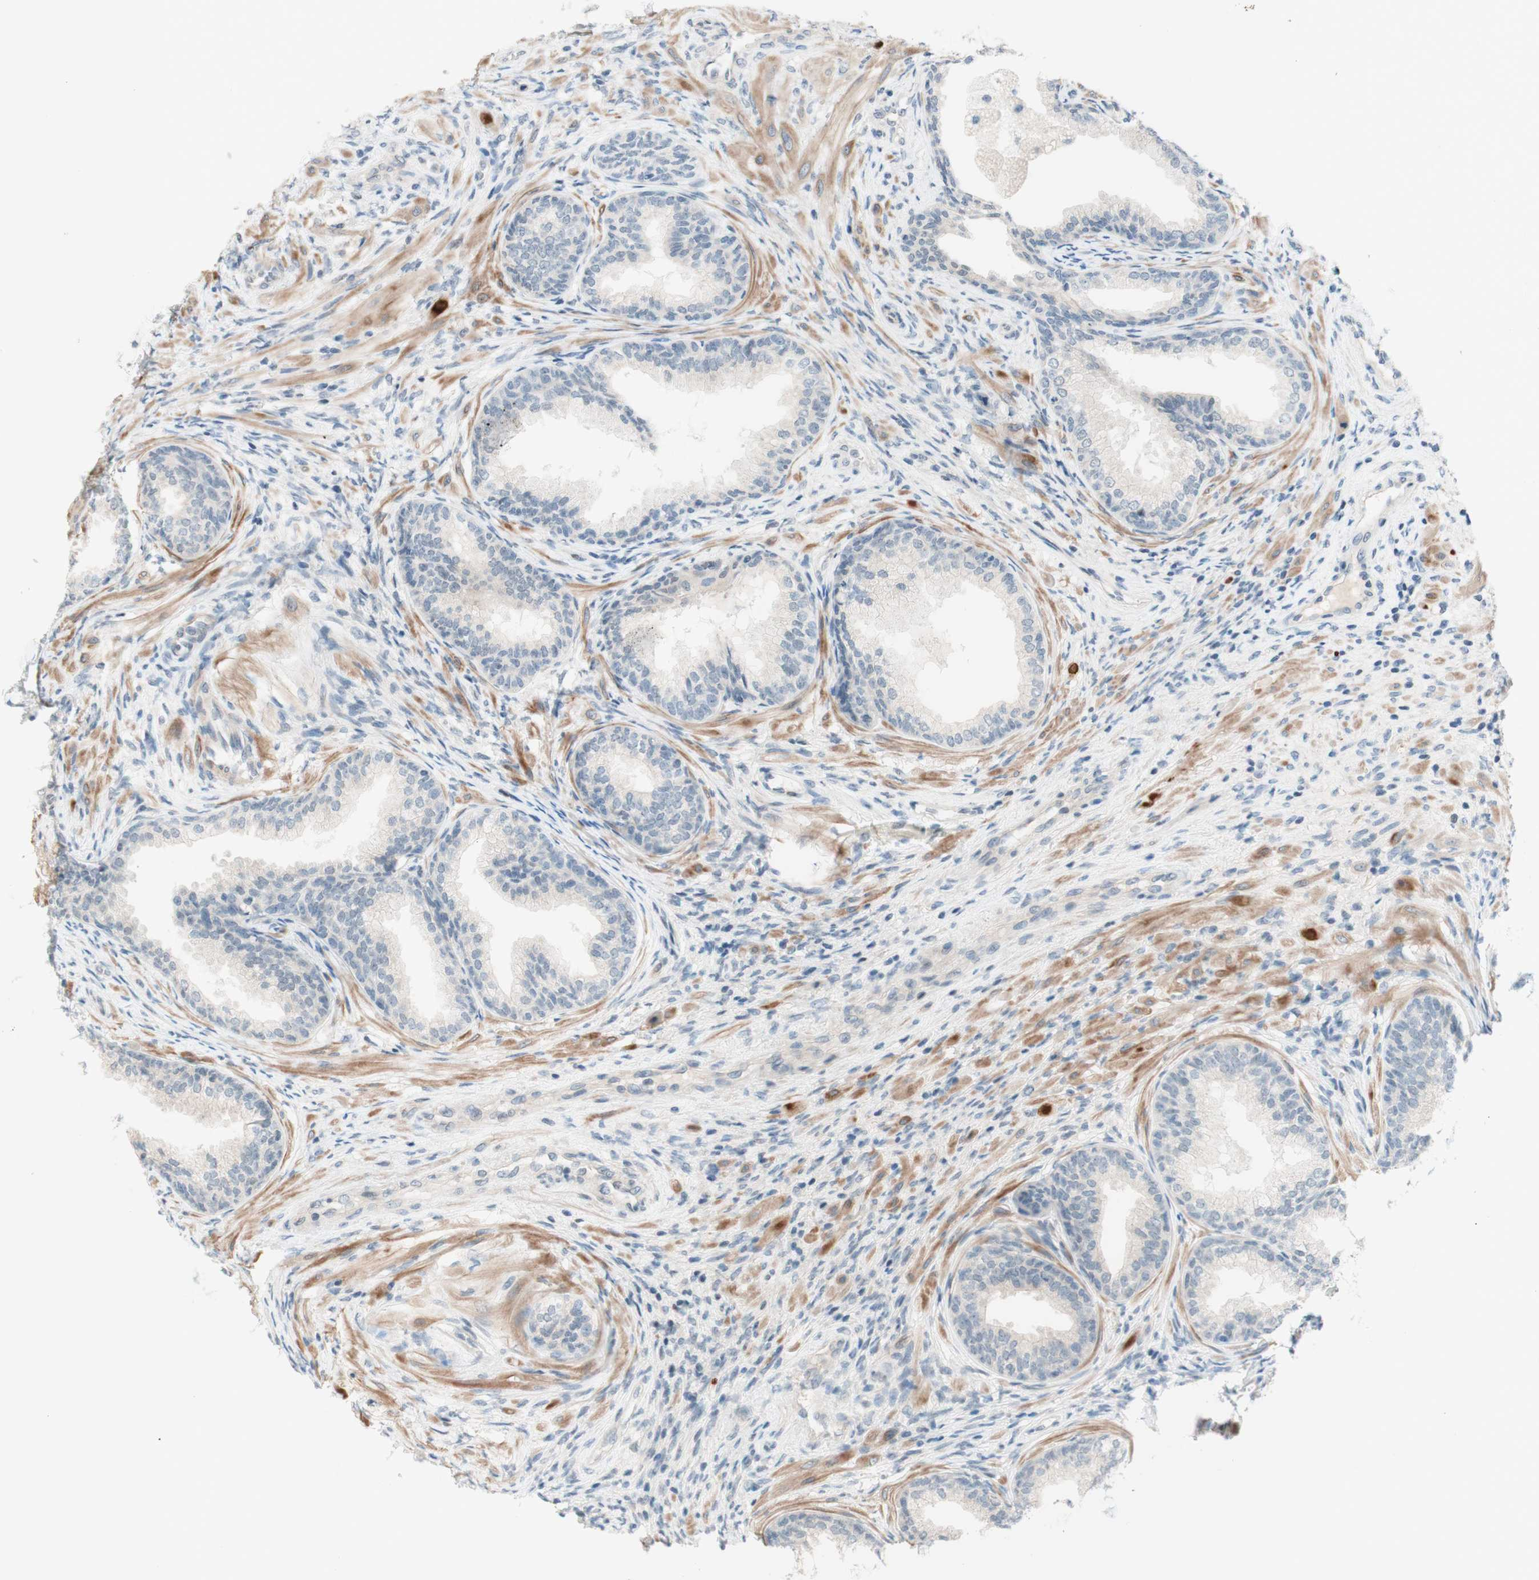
{"staining": {"intensity": "negative", "quantity": "none", "location": "none"}, "tissue": "prostate", "cell_type": "Glandular cells", "image_type": "normal", "snomed": [{"axis": "morphology", "description": "Normal tissue, NOS"}, {"axis": "topography", "description": "Prostate"}], "caption": "Immunohistochemistry (IHC) histopathology image of normal prostate stained for a protein (brown), which shows no positivity in glandular cells. (DAB immunohistochemistry (IHC), high magnification).", "gene": "JPH1", "patient": {"sex": "male", "age": 76}}